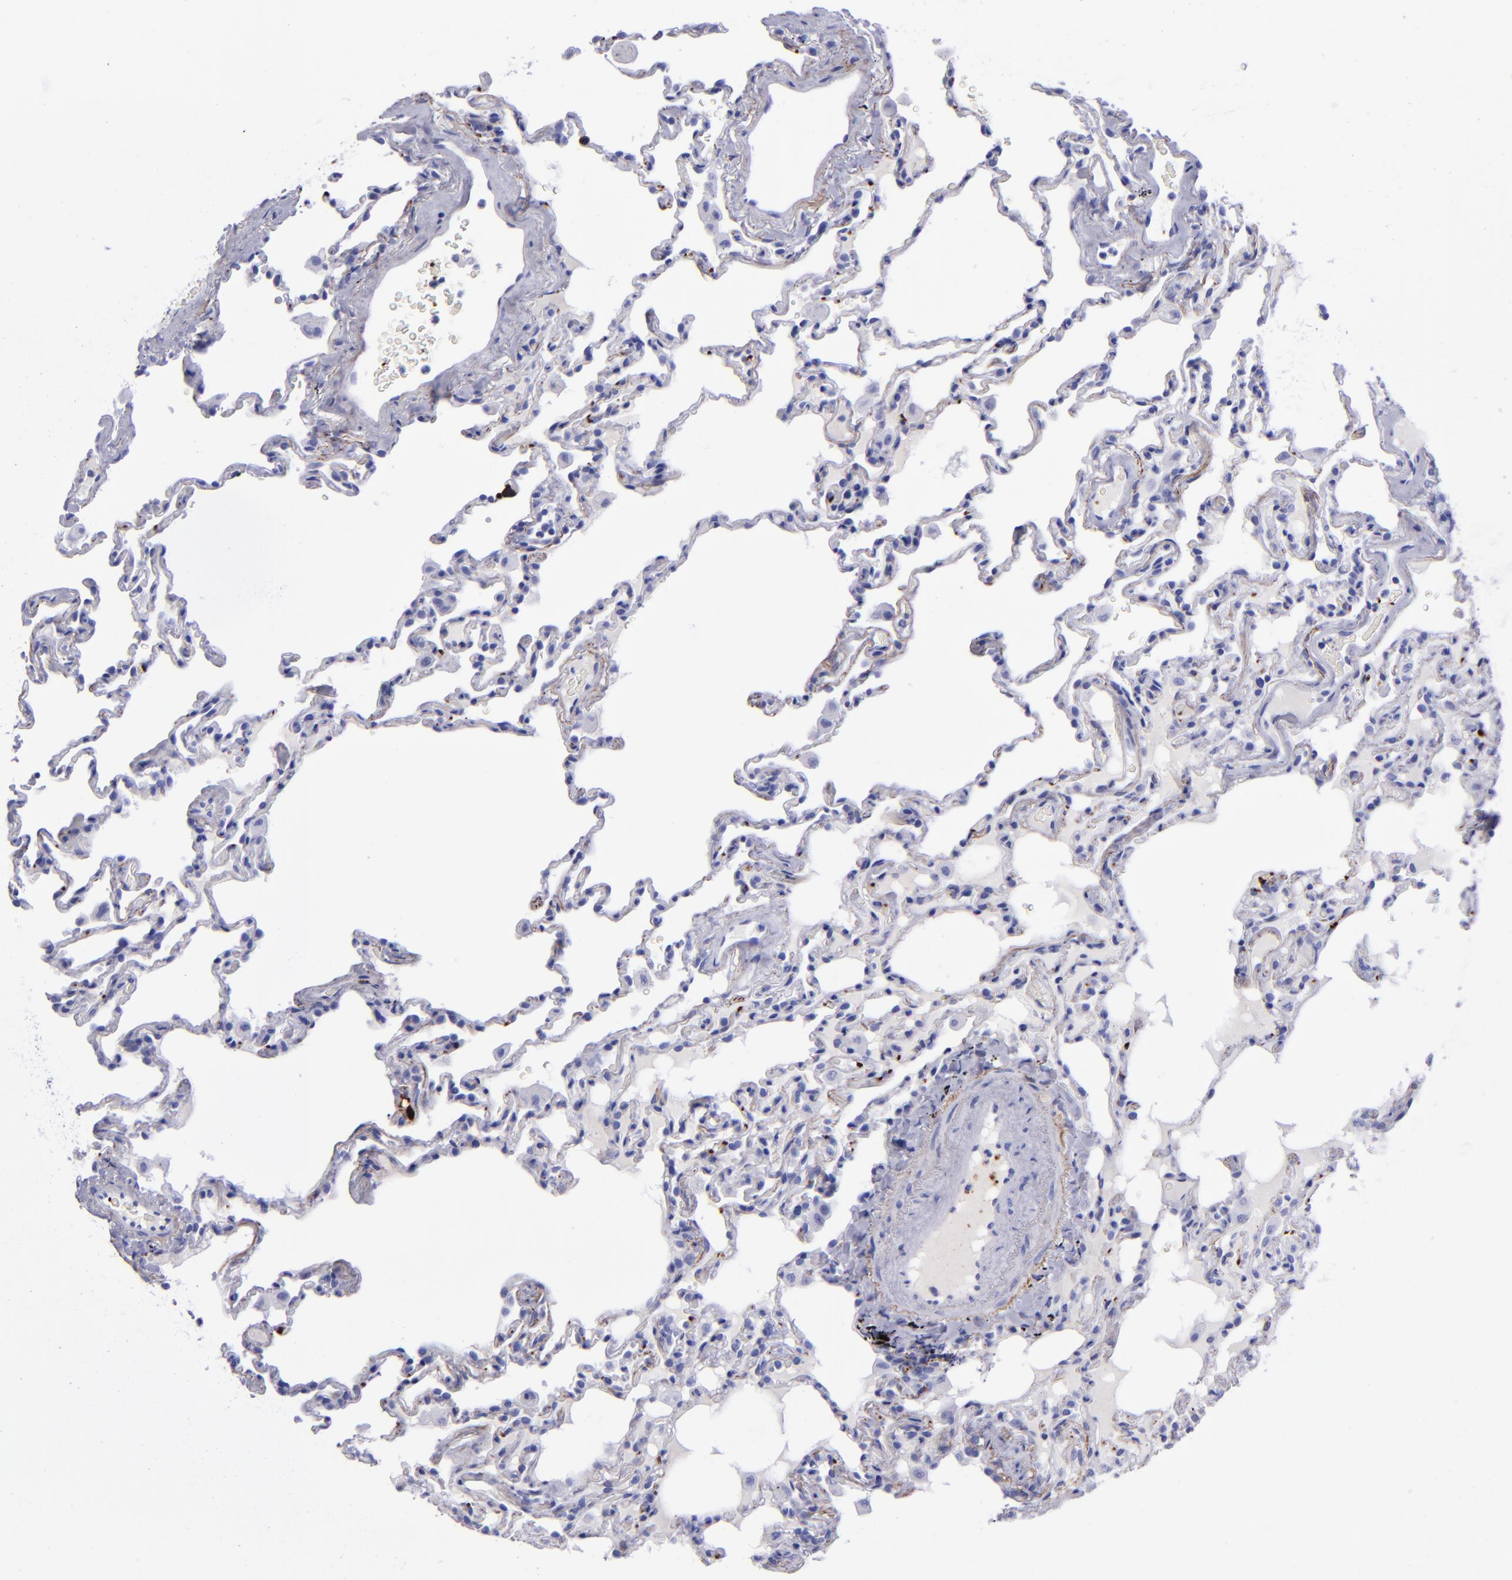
{"staining": {"intensity": "negative", "quantity": "none", "location": "none"}, "tissue": "lung", "cell_type": "Alveolar cells", "image_type": "normal", "snomed": [{"axis": "morphology", "description": "Normal tissue, NOS"}, {"axis": "topography", "description": "Lung"}], "caption": "This is a micrograph of immunohistochemistry staining of normal lung, which shows no staining in alveolar cells.", "gene": "EFCAB13", "patient": {"sex": "male", "age": 59}}